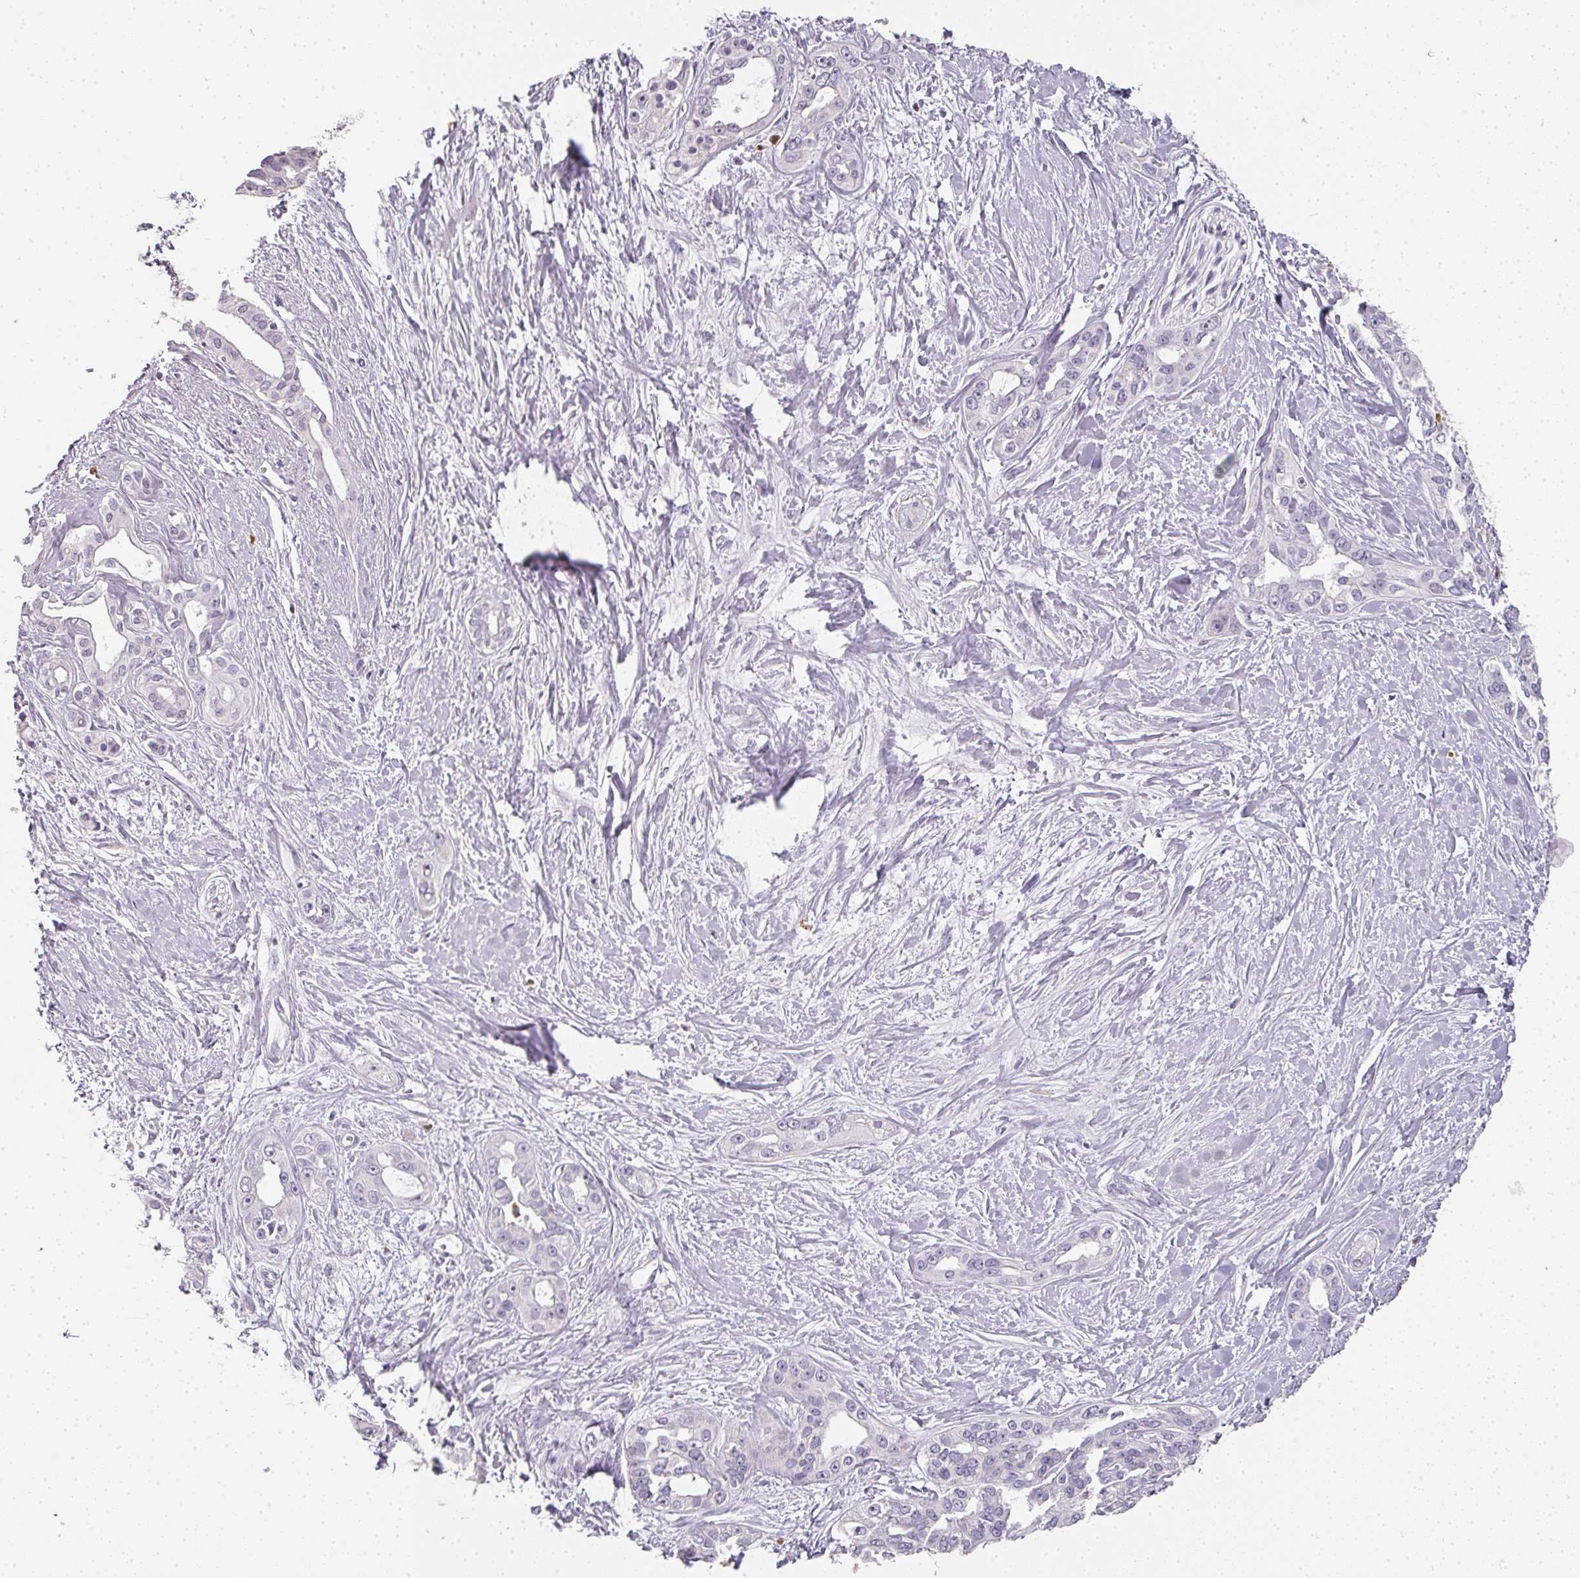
{"staining": {"intensity": "negative", "quantity": "none", "location": "none"}, "tissue": "pancreatic cancer", "cell_type": "Tumor cells", "image_type": "cancer", "snomed": [{"axis": "morphology", "description": "Adenocarcinoma, NOS"}, {"axis": "topography", "description": "Pancreas"}], "caption": "DAB immunohistochemical staining of pancreatic adenocarcinoma demonstrates no significant expression in tumor cells. (Immunohistochemistry (ihc), brightfield microscopy, high magnification).", "gene": "CAMP", "patient": {"sex": "female", "age": 50}}